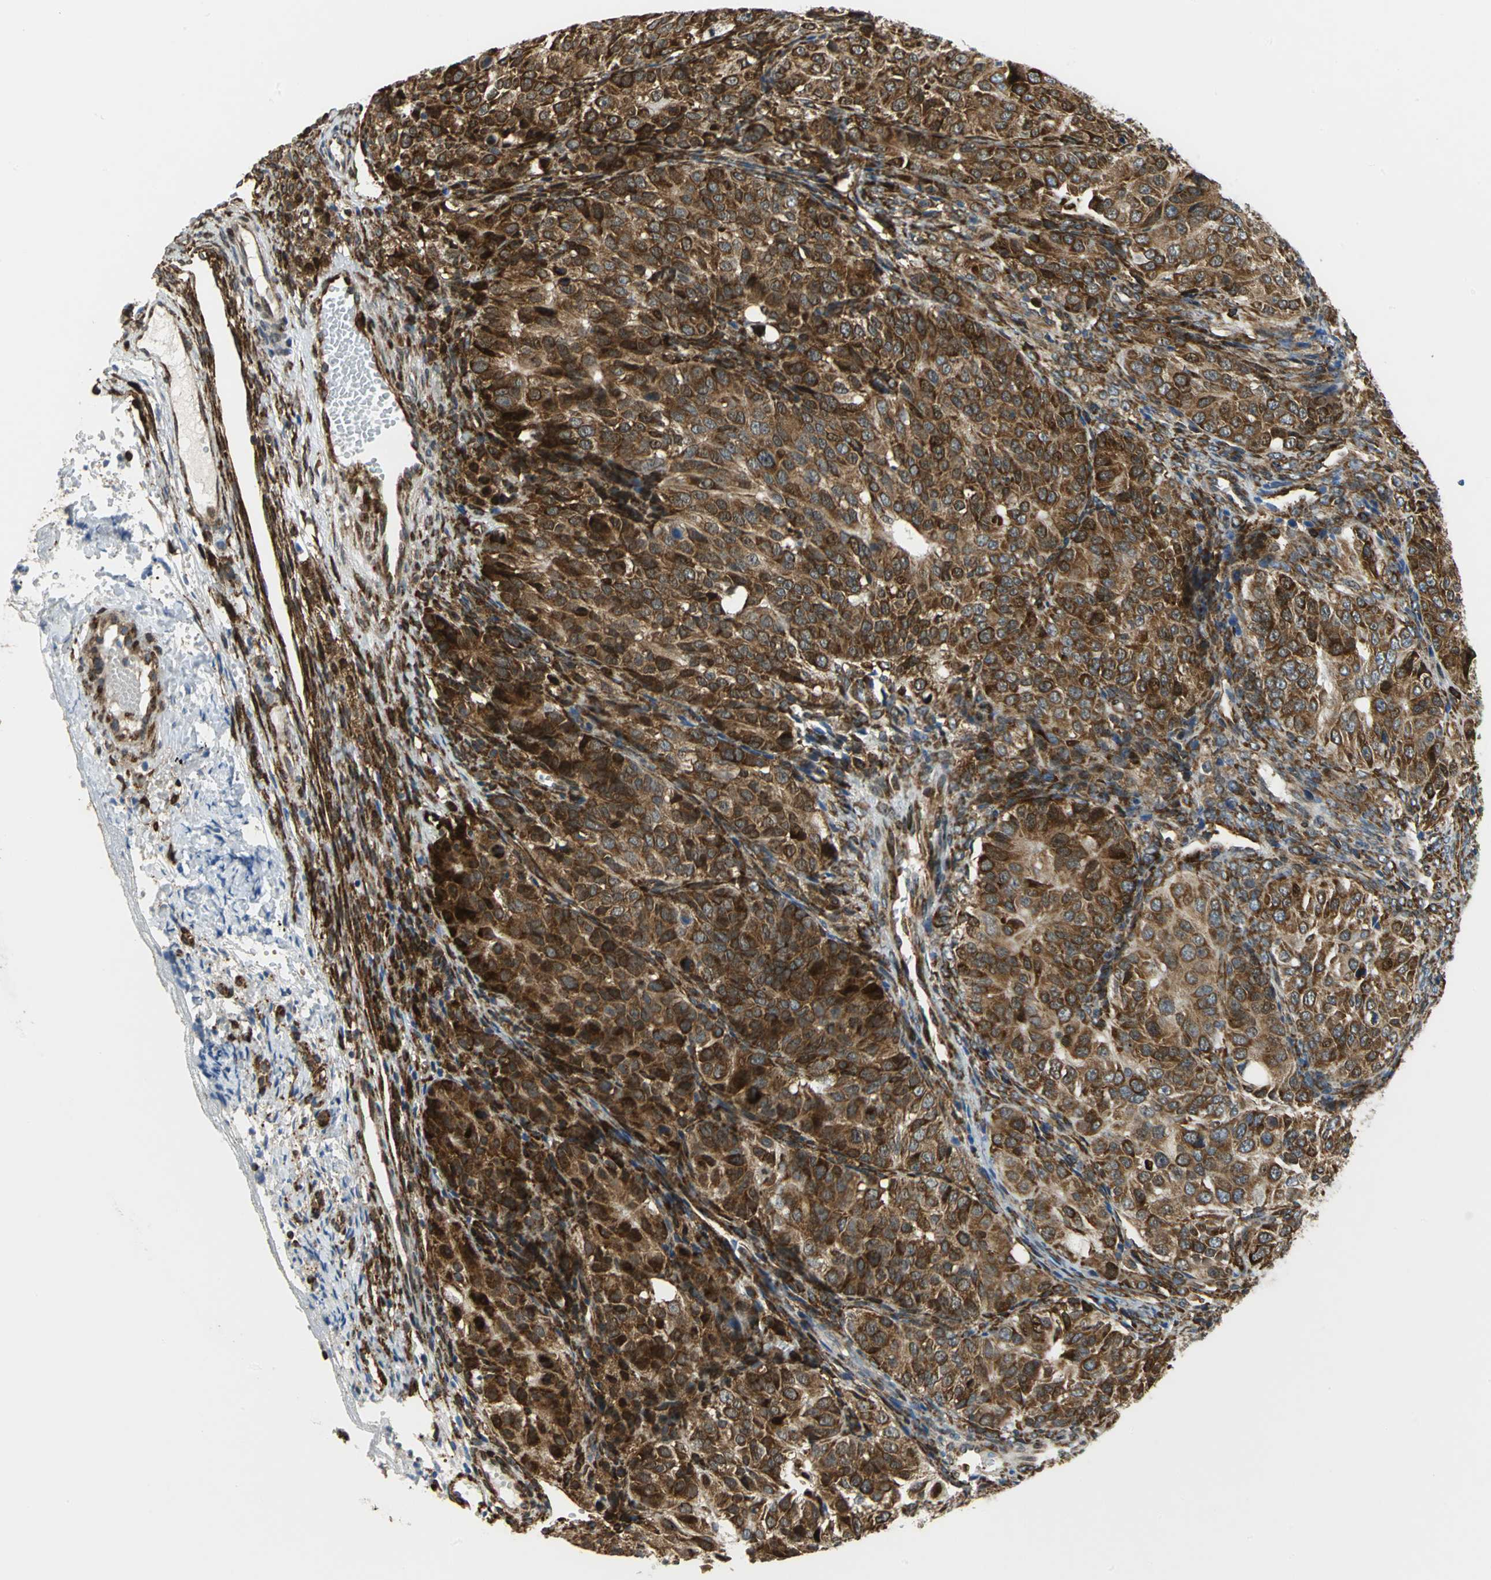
{"staining": {"intensity": "strong", "quantity": ">75%", "location": "cytoplasmic/membranous"}, "tissue": "ovarian cancer", "cell_type": "Tumor cells", "image_type": "cancer", "snomed": [{"axis": "morphology", "description": "Carcinoma, endometroid"}, {"axis": "topography", "description": "Ovary"}], "caption": "Tumor cells display strong cytoplasmic/membranous staining in about >75% of cells in ovarian cancer (endometroid carcinoma). (Brightfield microscopy of DAB IHC at high magnification).", "gene": "YBX1", "patient": {"sex": "female", "age": 51}}